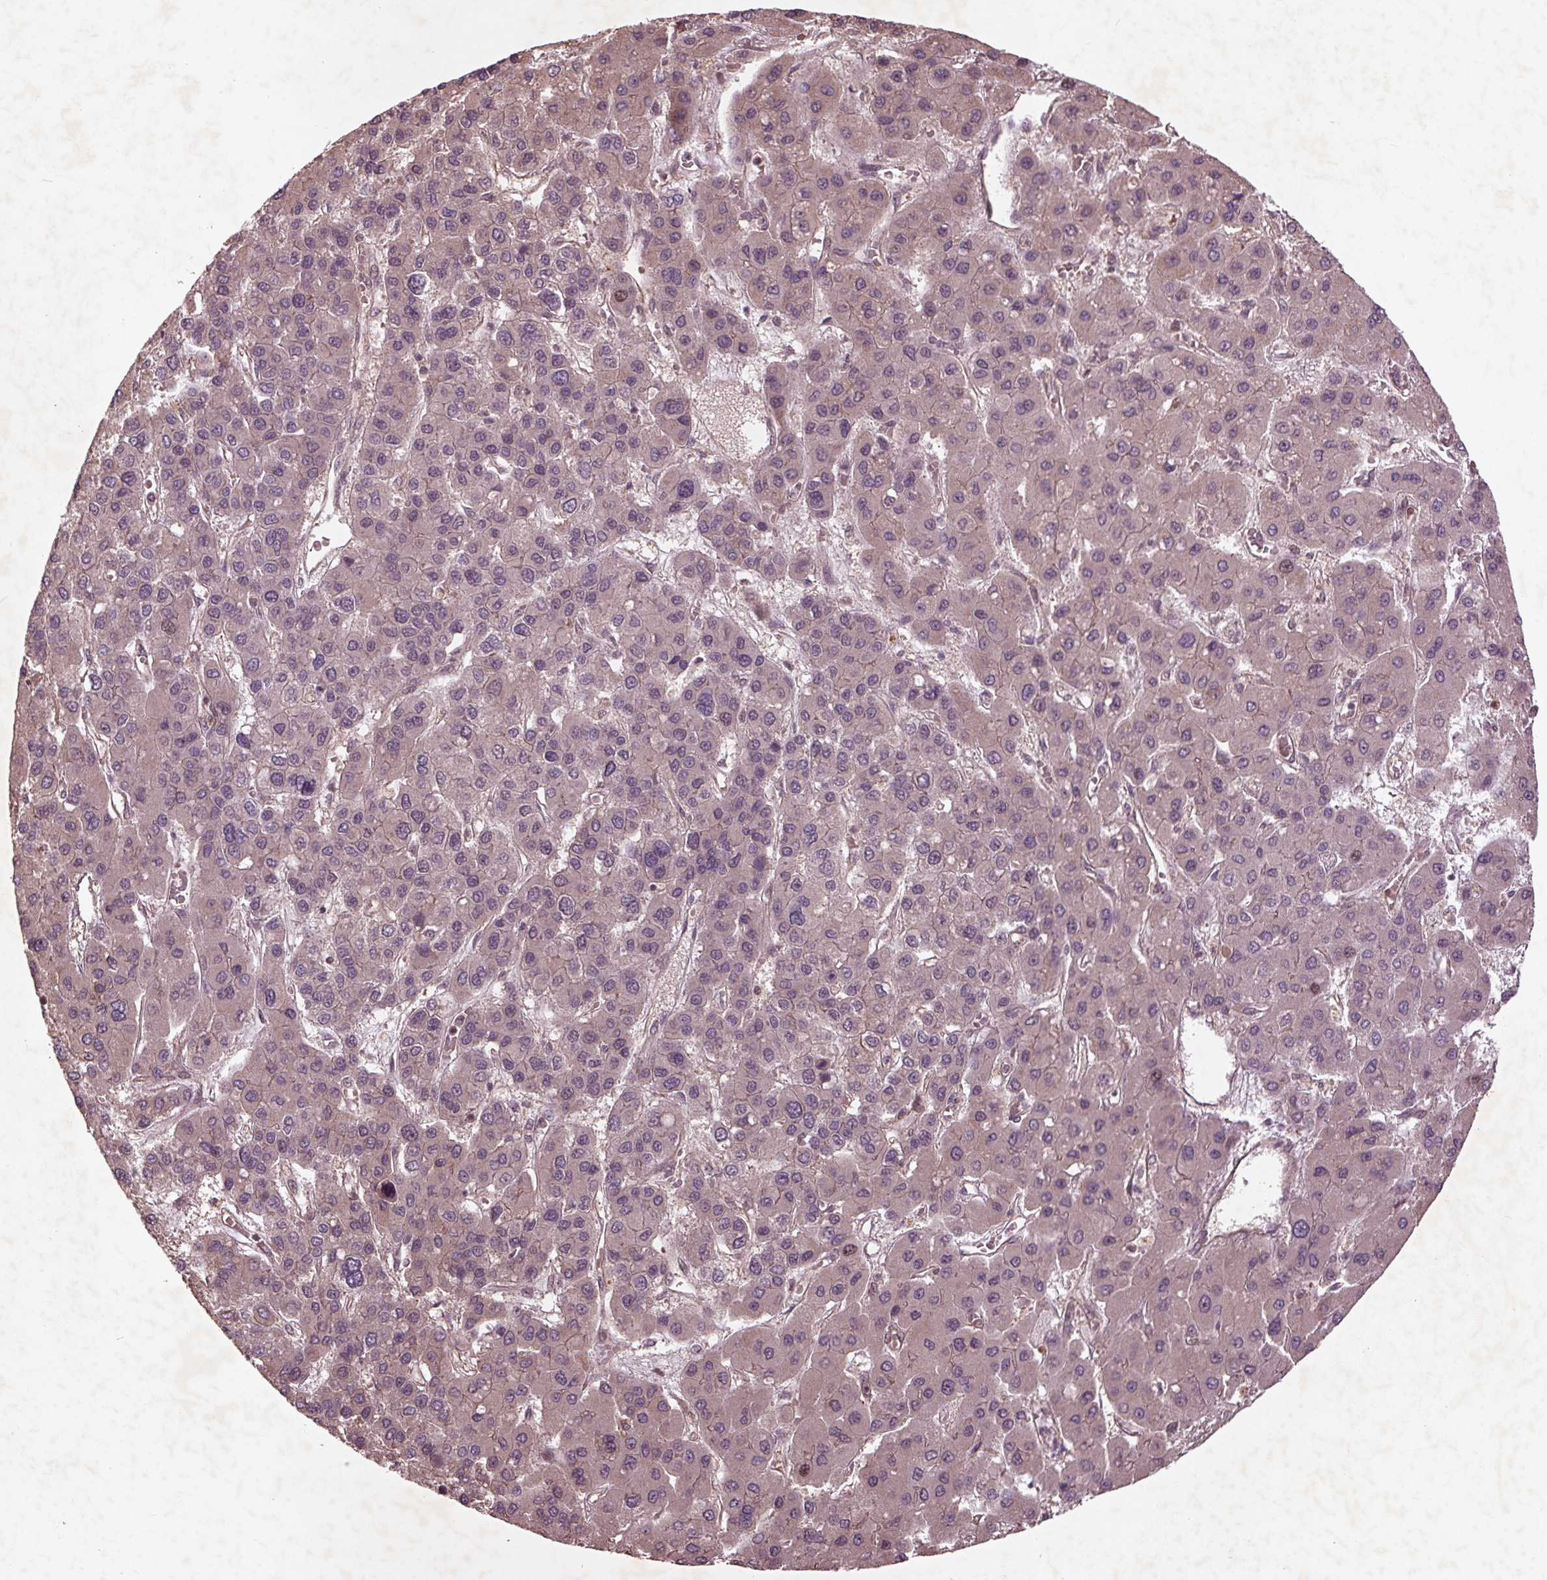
{"staining": {"intensity": "weak", "quantity": "<25%", "location": "nuclear"}, "tissue": "liver cancer", "cell_type": "Tumor cells", "image_type": "cancer", "snomed": [{"axis": "morphology", "description": "Carcinoma, Hepatocellular, NOS"}, {"axis": "topography", "description": "Liver"}], "caption": "There is no significant expression in tumor cells of liver hepatocellular carcinoma.", "gene": "CDKL4", "patient": {"sex": "female", "age": 41}}